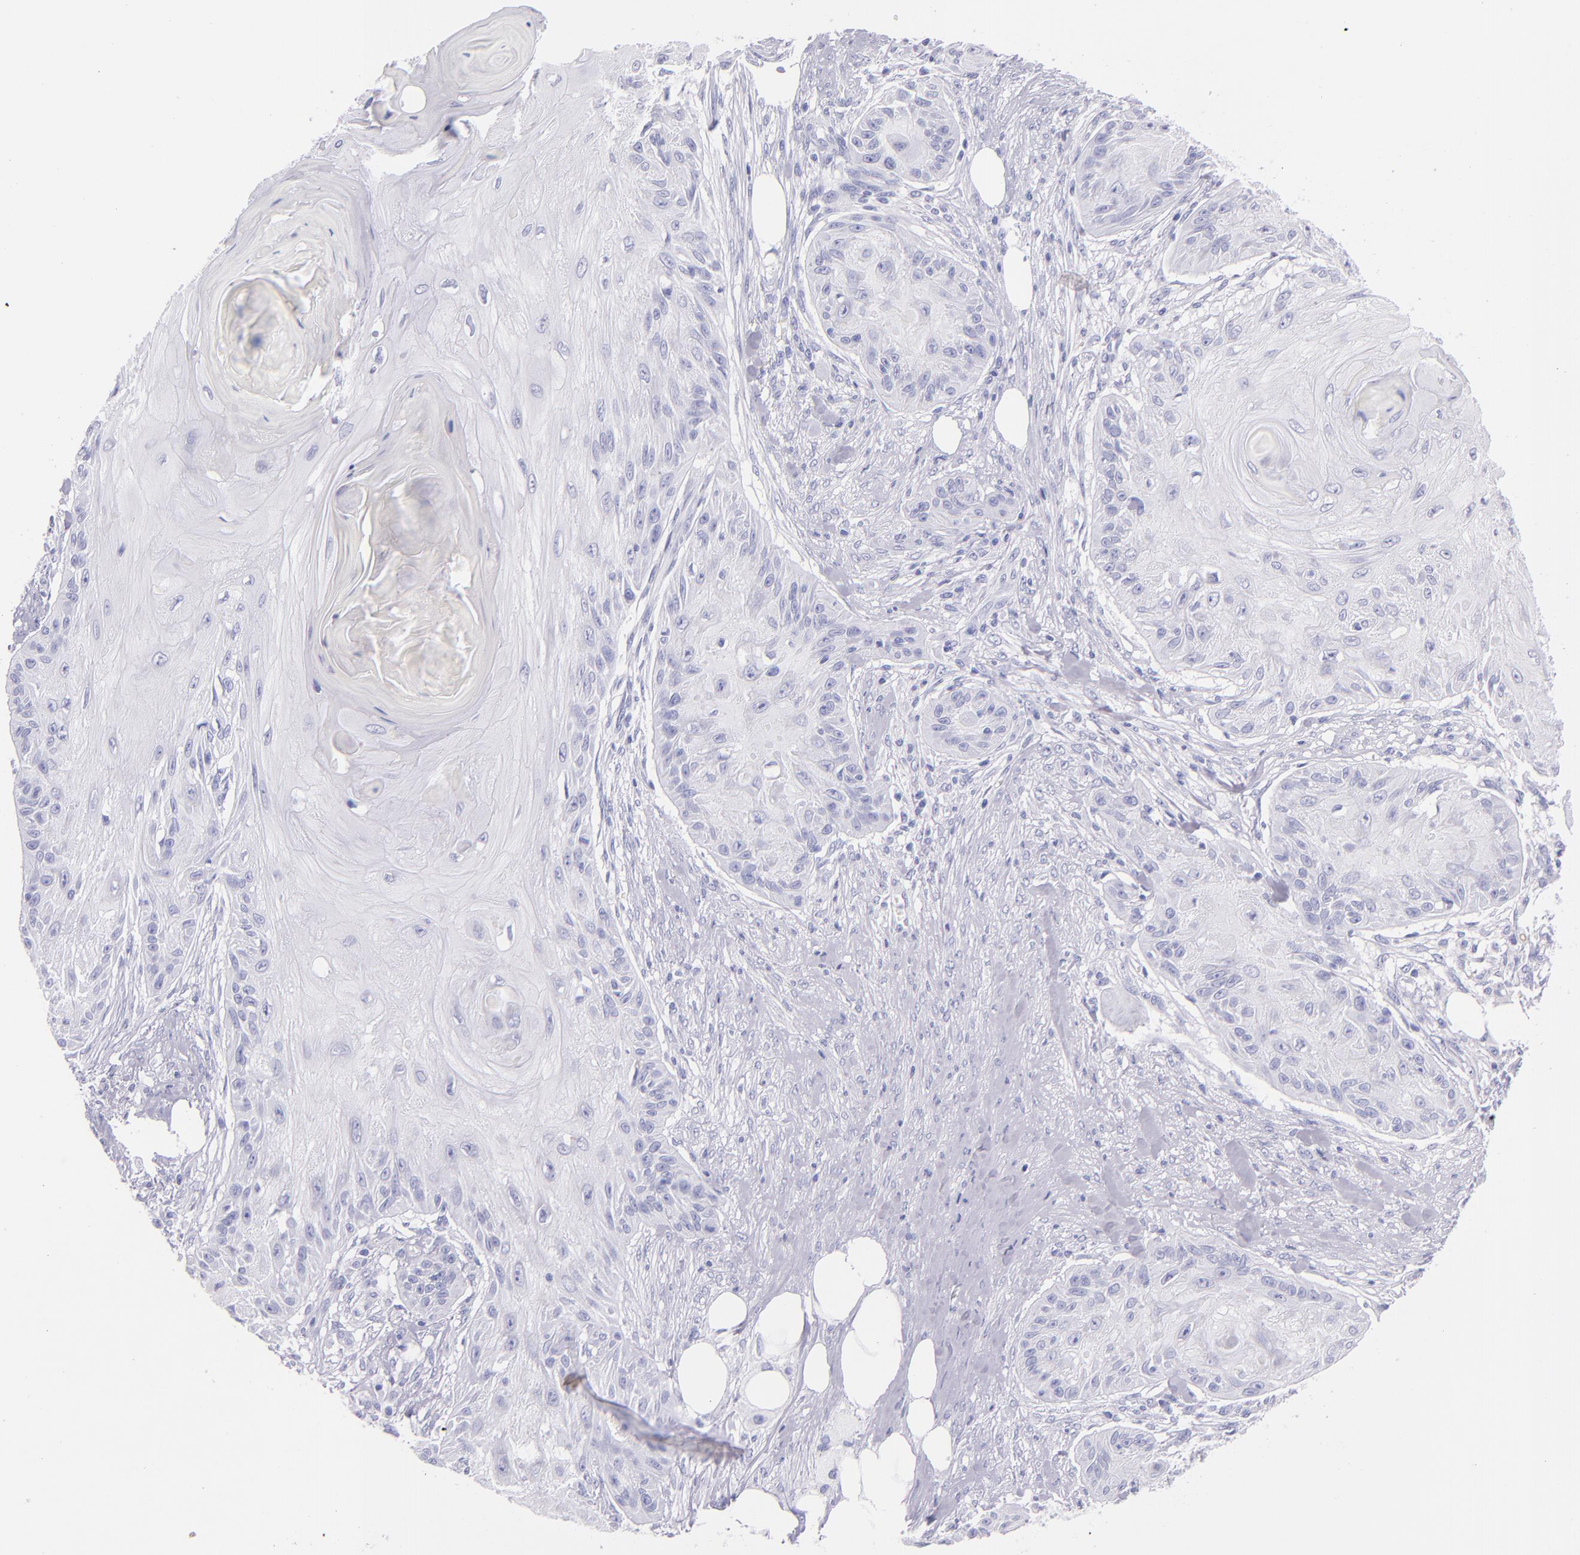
{"staining": {"intensity": "negative", "quantity": "none", "location": "none"}, "tissue": "skin cancer", "cell_type": "Tumor cells", "image_type": "cancer", "snomed": [{"axis": "morphology", "description": "Squamous cell carcinoma, NOS"}, {"axis": "topography", "description": "Skin"}], "caption": "High power microscopy image of an immunohistochemistry histopathology image of squamous cell carcinoma (skin), revealing no significant positivity in tumor cells.", "gene": "SFTPB", "patient": {"sex": "female", "age": 88}}